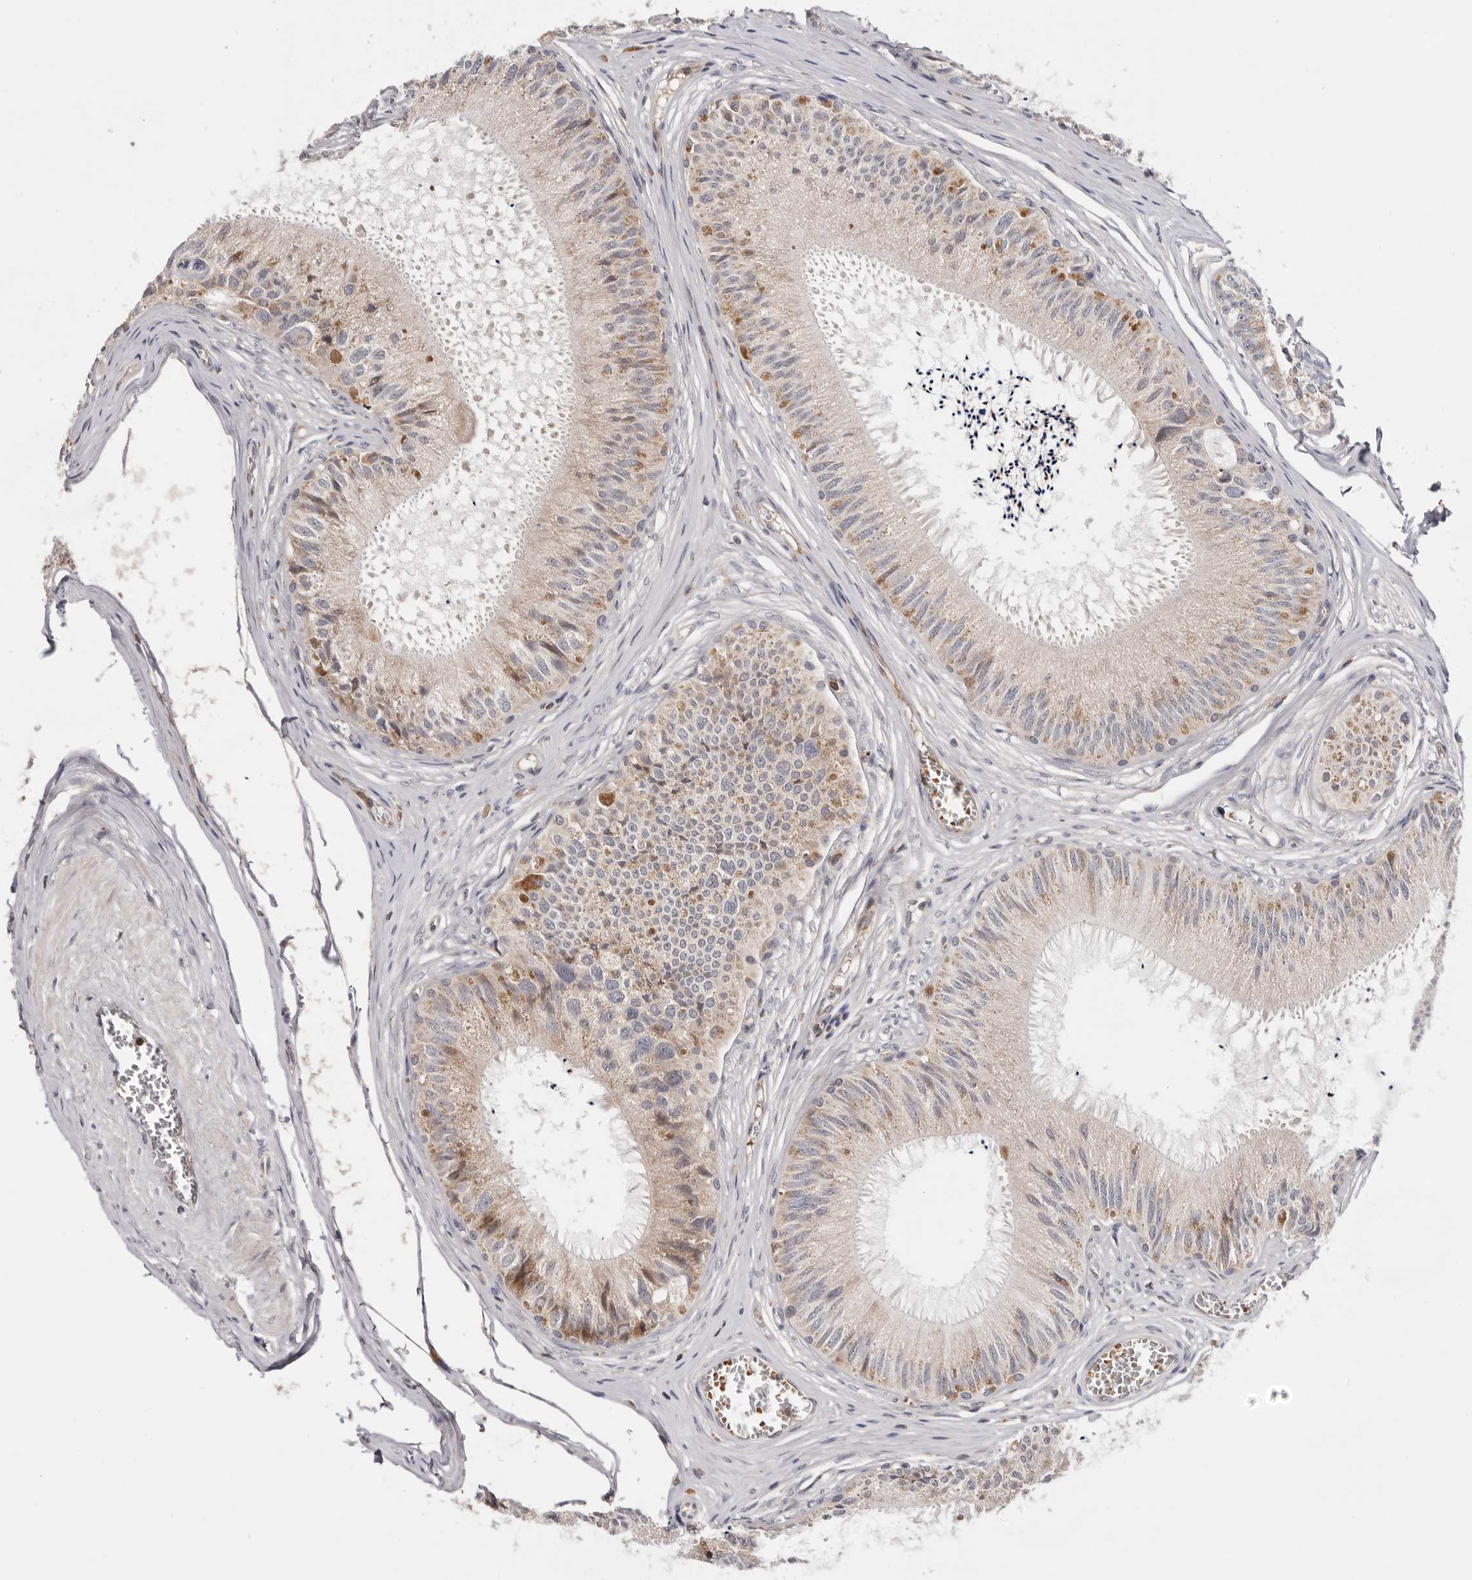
{"staining": {"intensity": "moderate", "quantity": ">75%", "location": "cytoplasmic/membranous"}, "tissue": "epididymis", "cell_type": "Glandular cells", "image_type": "normal", "snomed": [{"axis": "morphology", "description": "Normal tissue, NOS"}, {"axis": "topography", "description": "Epididymis"}], "caption": "Protein analysis of unremarkable epididymis displays moderate cytoplasmic/membranous positivity in about >75% of glandular cells. (Stains: DAB (3,3'-diaminobenzidine) in brown, nuclei in blue, Microscopy: brightfield microscopy at high magnification).", "gene": "RNF213", "patient": {"sex": "male", "age": 79}}